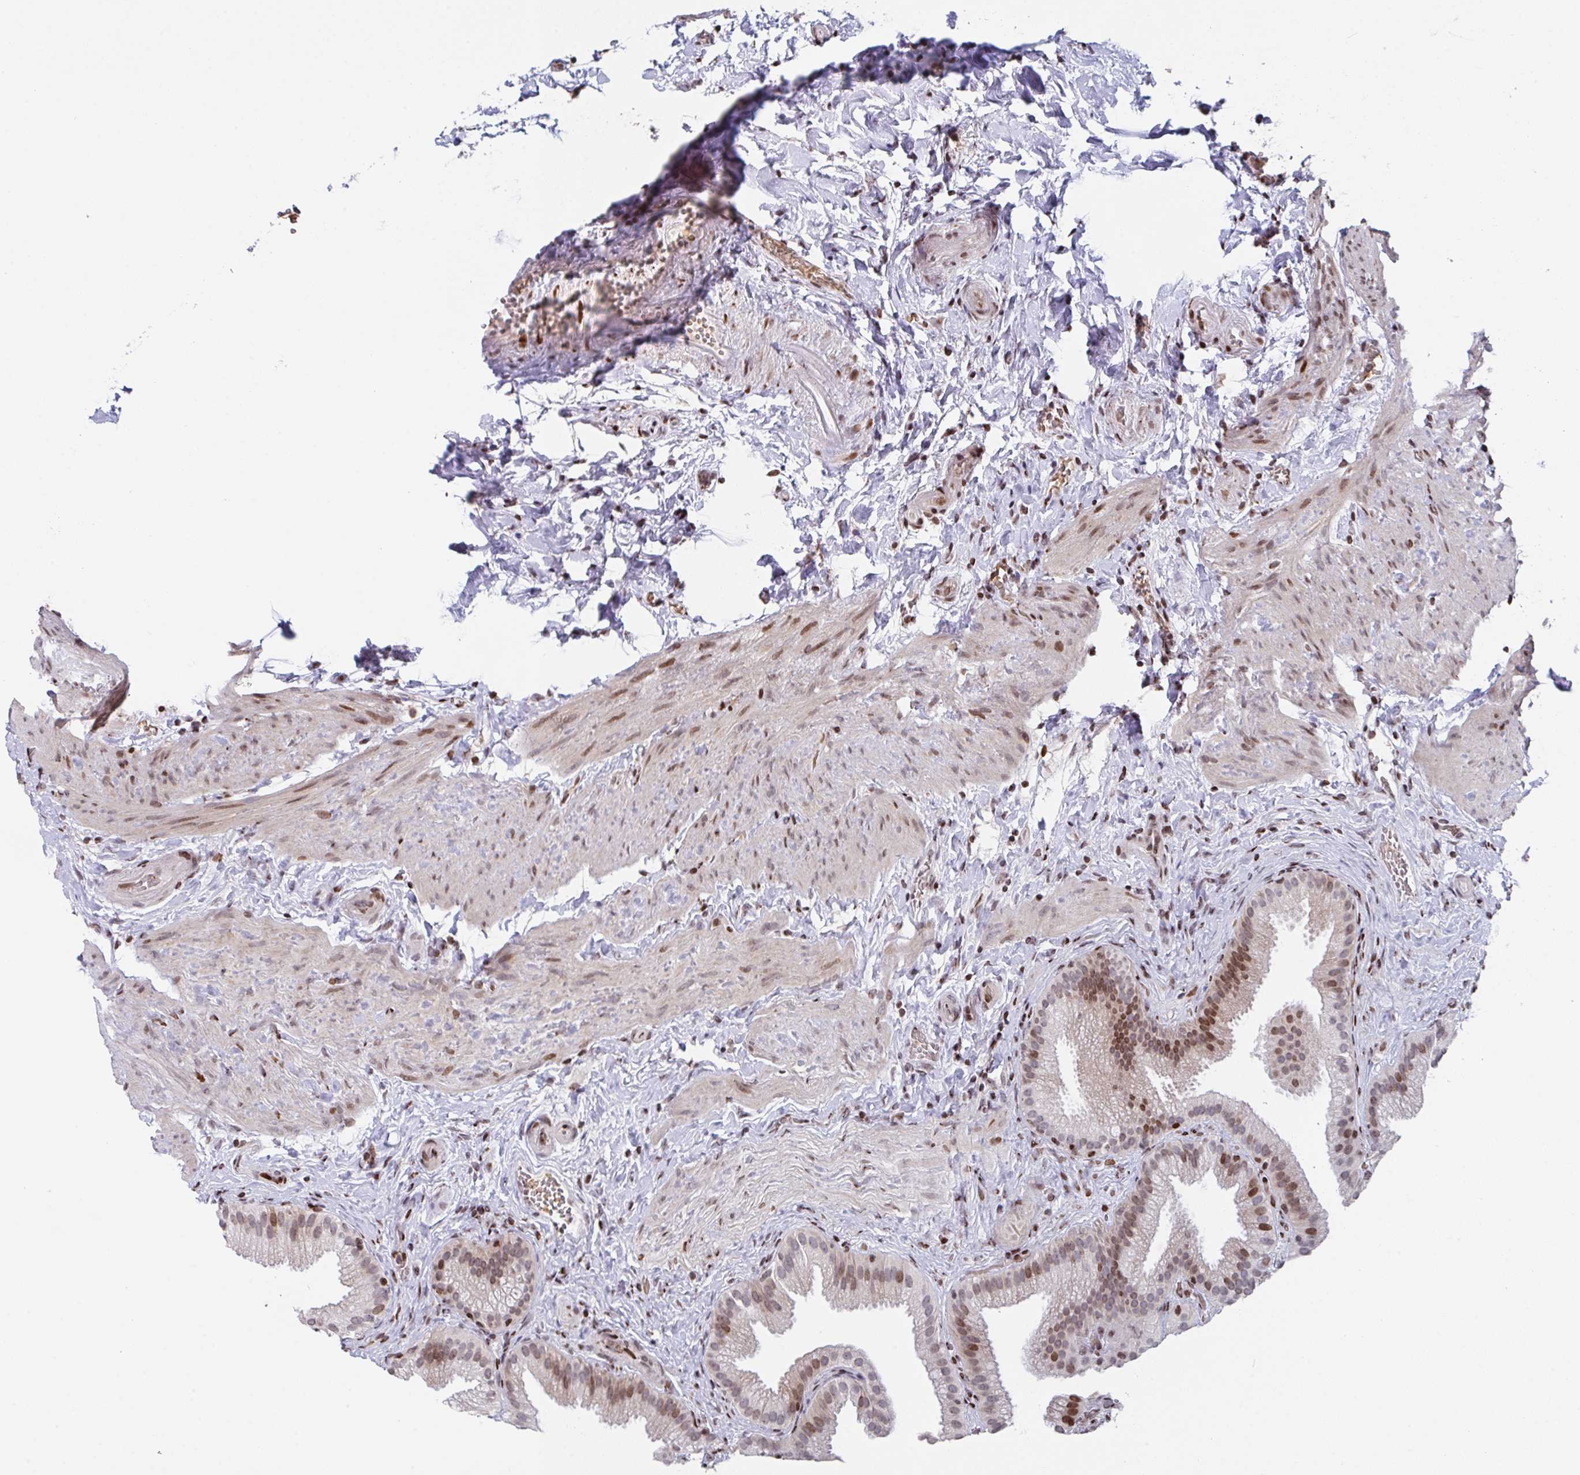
{"staining": {"intensity": "moderate", "quantity": "25%-75%", "location": "nuclear"}, "tissue": "gallbladder", "cell_type": "Glandular cells", "image_type": "normal", "snomed": [{"axis": "morphology", "description": "Normal tissue, NOS"}, {"axis": "topography", "description": "Gallbladder"}], "caption": "The photomicrograph reveals staining of unremarkable gallbladder, revealing moderate nuclear protein staining (brown color) within glandular cells. Using DAB (3,3'-diaminobenzidine) (brown) and hematoxylin (blue) stains, captured at high magnification using brightfield microscopy.", "gene": "PCDHB8", "patient": {"sex": "female", "age": 63}}